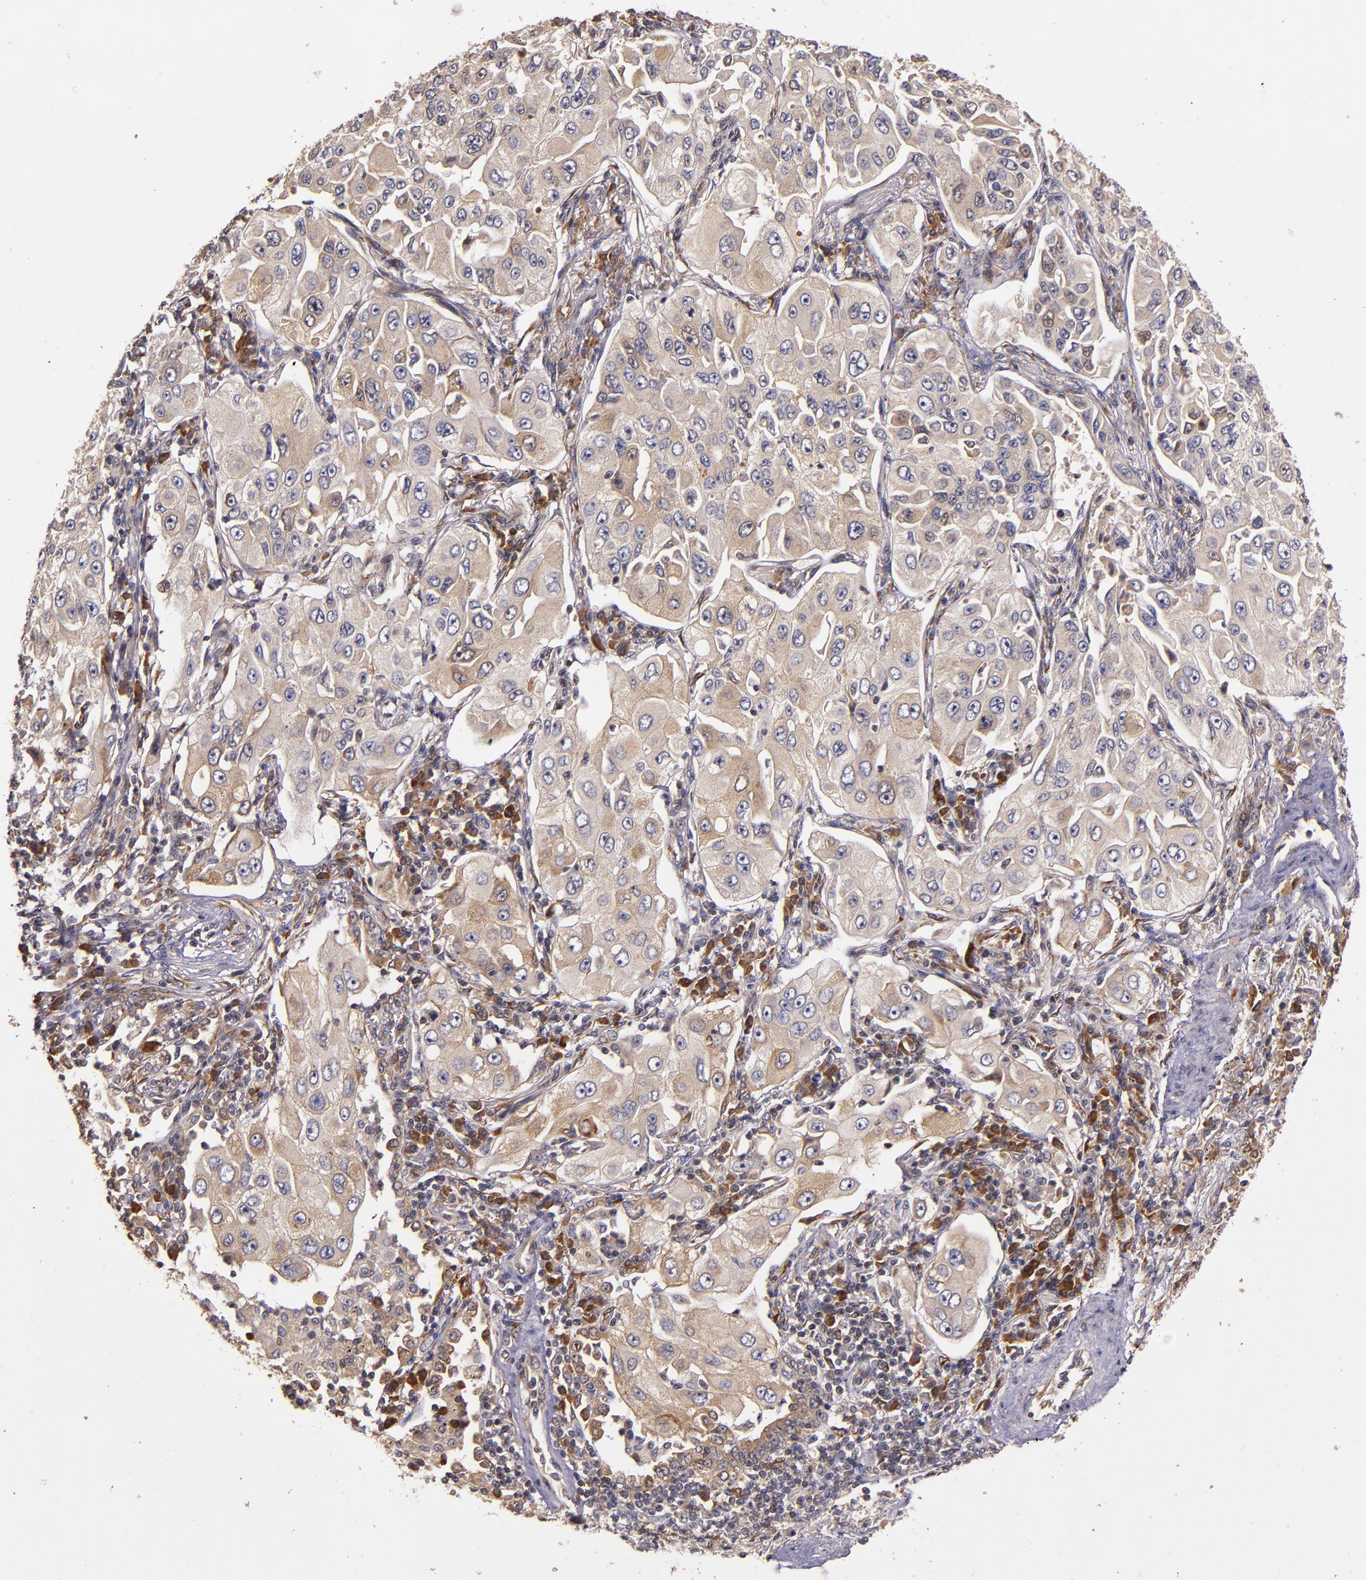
{"staining": {"intensity": "weak", "quantity": ">75%", "location": "cytoplasmic/membranous"}, "tissue": "lung cancer", "cell_type": "Tumor cells", "image_type": "cancer", "snomed": [{"axis": "morphology", "description": "Adenocarcinoma, NOS"}, {"axis": "topography", "description": "Lung"}], "caption": "Immunohistochemistry (IHC) staining of lung cancer, which demonstrates low levels of weak cytoplasmic/membranous expression in about >75% of tumor cells indicating weak cytoplasmic/membranous protein staining. The staining was performed using DAB (3,3'-diaminobenzidine) (brown) for protein detection and nuclei were counterstained in hematoxylin (blue).", "gene": "PRAF2", "patient": {"sex": "male", "age": 84}}